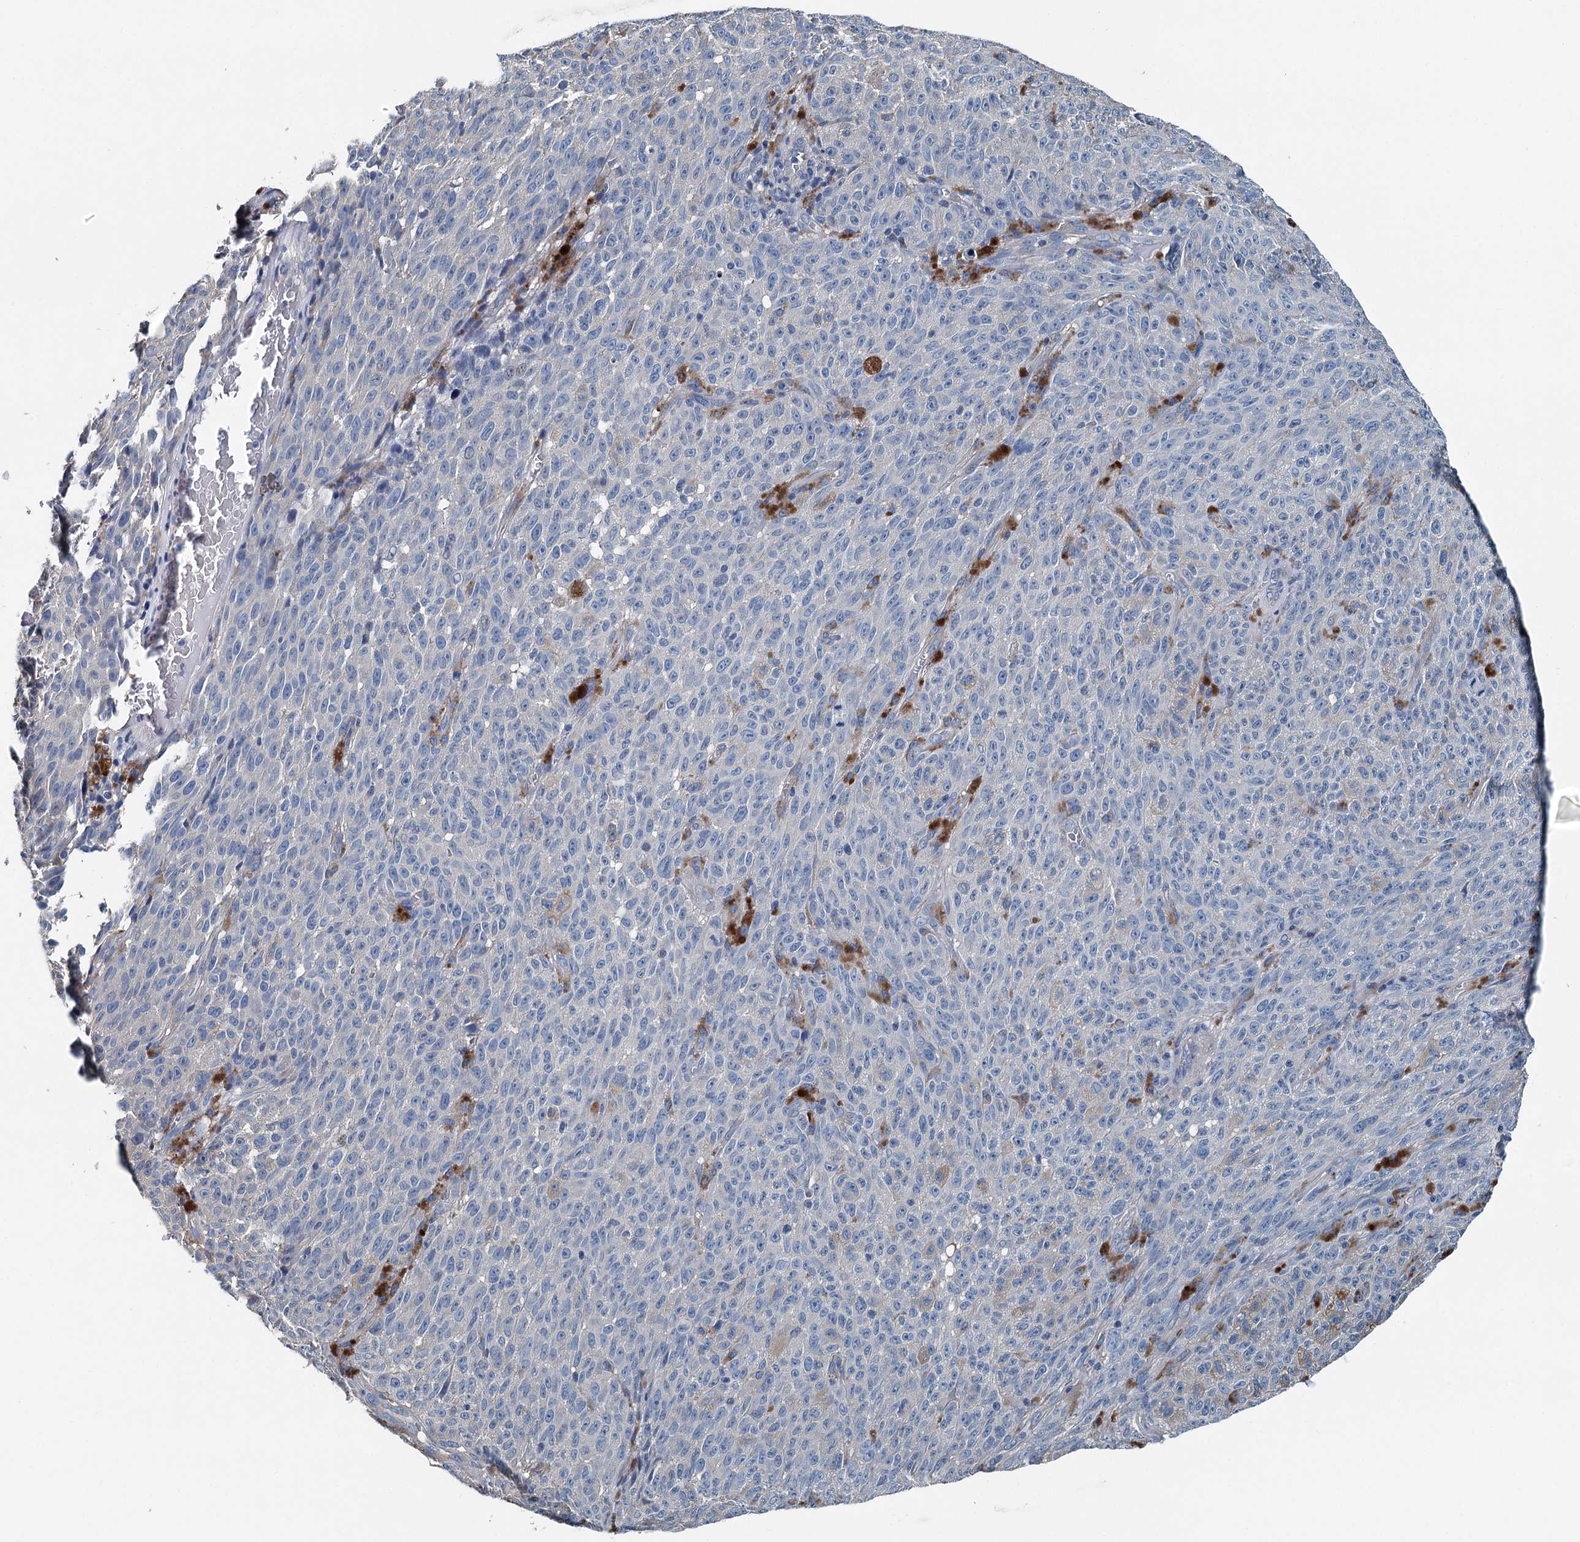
{"staining": {"intensity": "negative", "quantity": "none", "location": "none"}, "tissue": "melanoma", "cell_type": "Tumor cells", "image_type": "cancer", "snomed": [{"axis": "morphology", "description": "Malignant melanoma, NOS"}, {"axis": "topography", "description": "Skin"}], "caption": "IHC of malignant melanoma displays no staining in tumor cells.", "gene": "BHMT", "patient": {"sex": "female", "age": 82}}